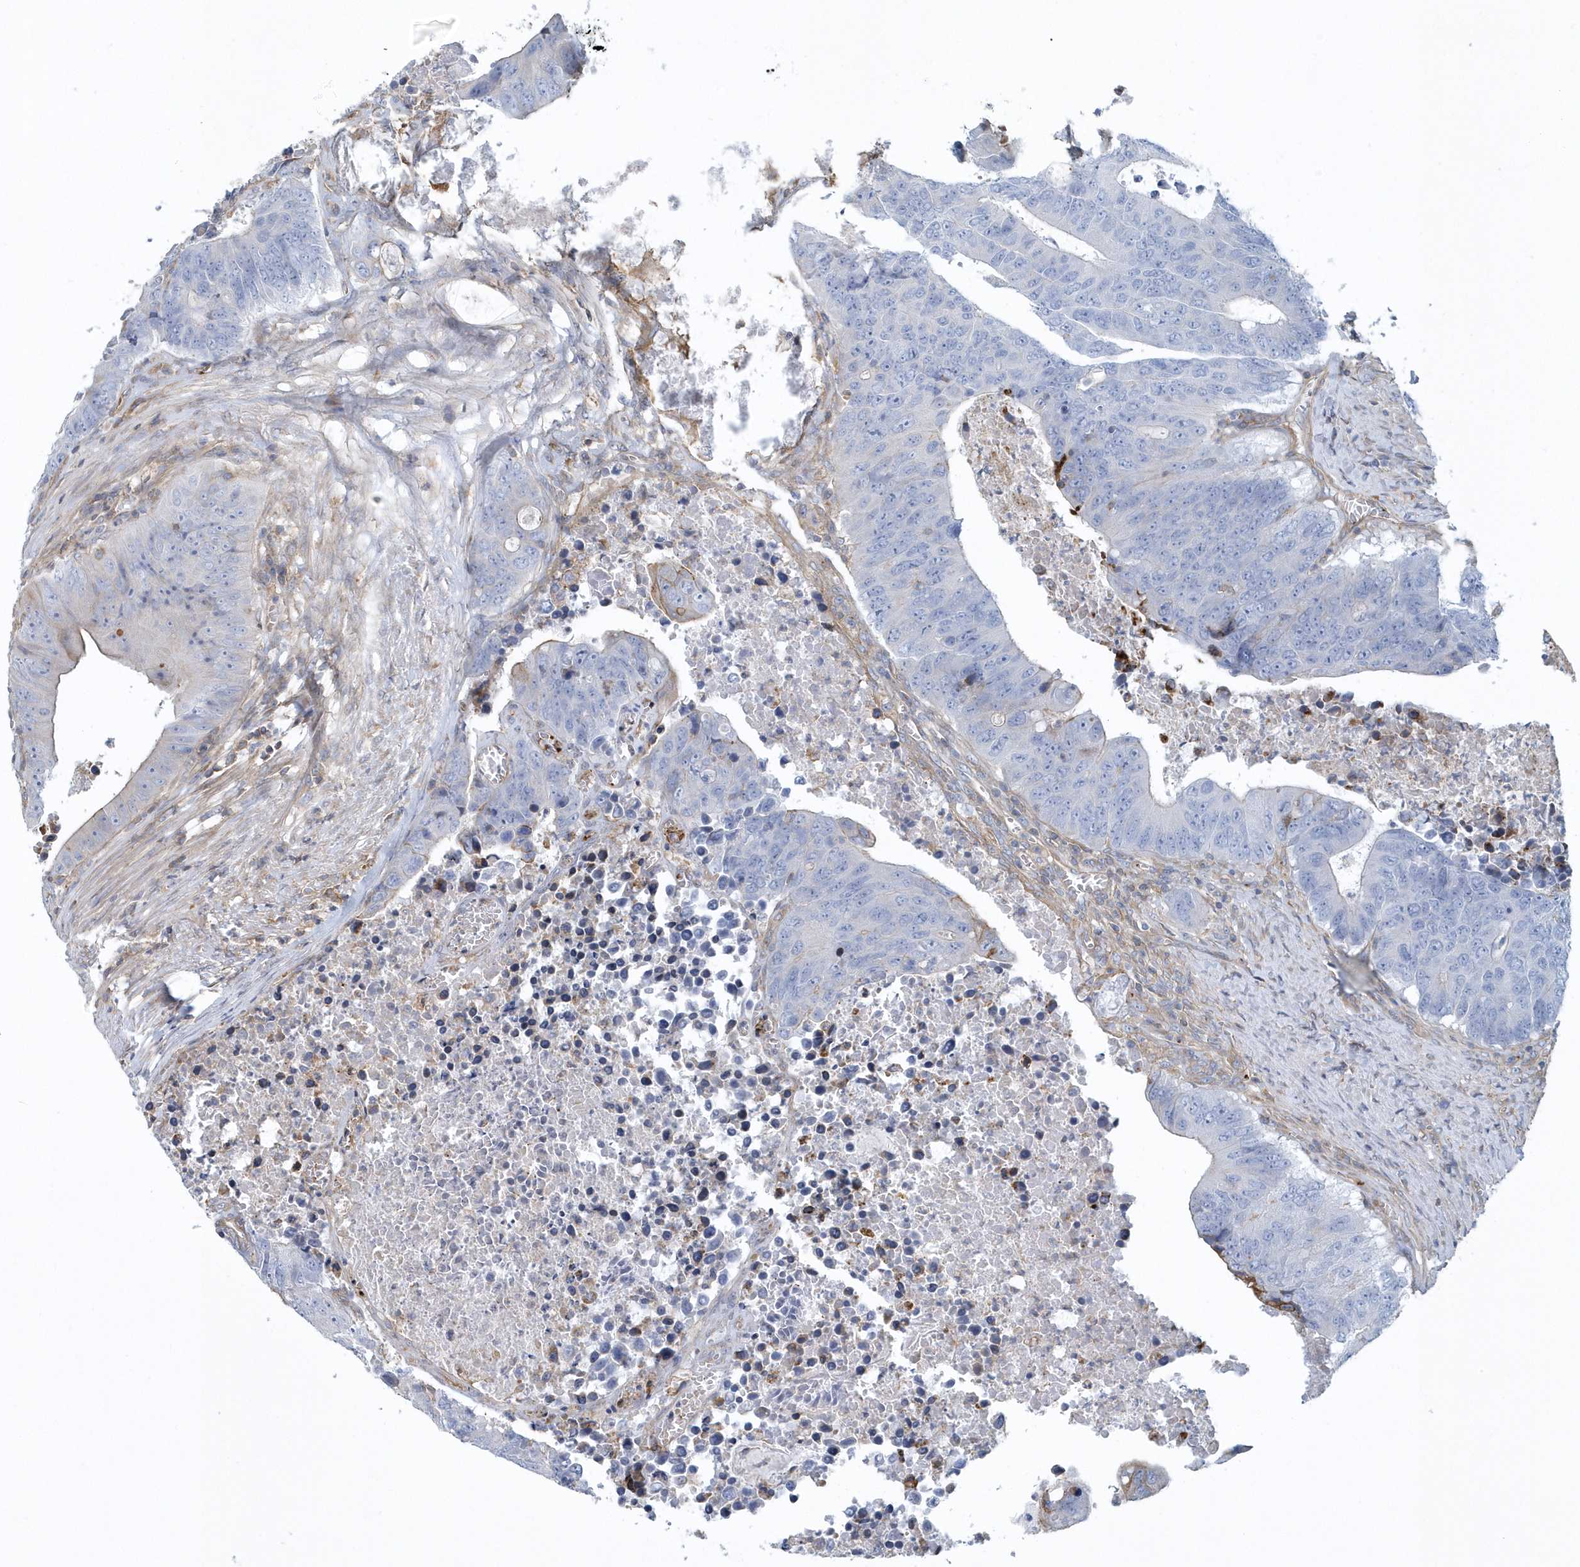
{"staining": {"intensity": "negative", "quantity": "none", "location": "none"}, "tissue": "colorectal cancer", "cell_type": "Tumor cells", "image_type": "cancer", "snomed": [{"axis": "morphology", "description": "Adenocarcinoma, NOS"}, {"axis": "topography", "description": "Colon"}], "caption": "Tumor cells are negative for brown protein staining in colorectal cancer (adenocarcinoma).", "gene": "ARAP2", "patient": {"sex": "male", "age": 87}}